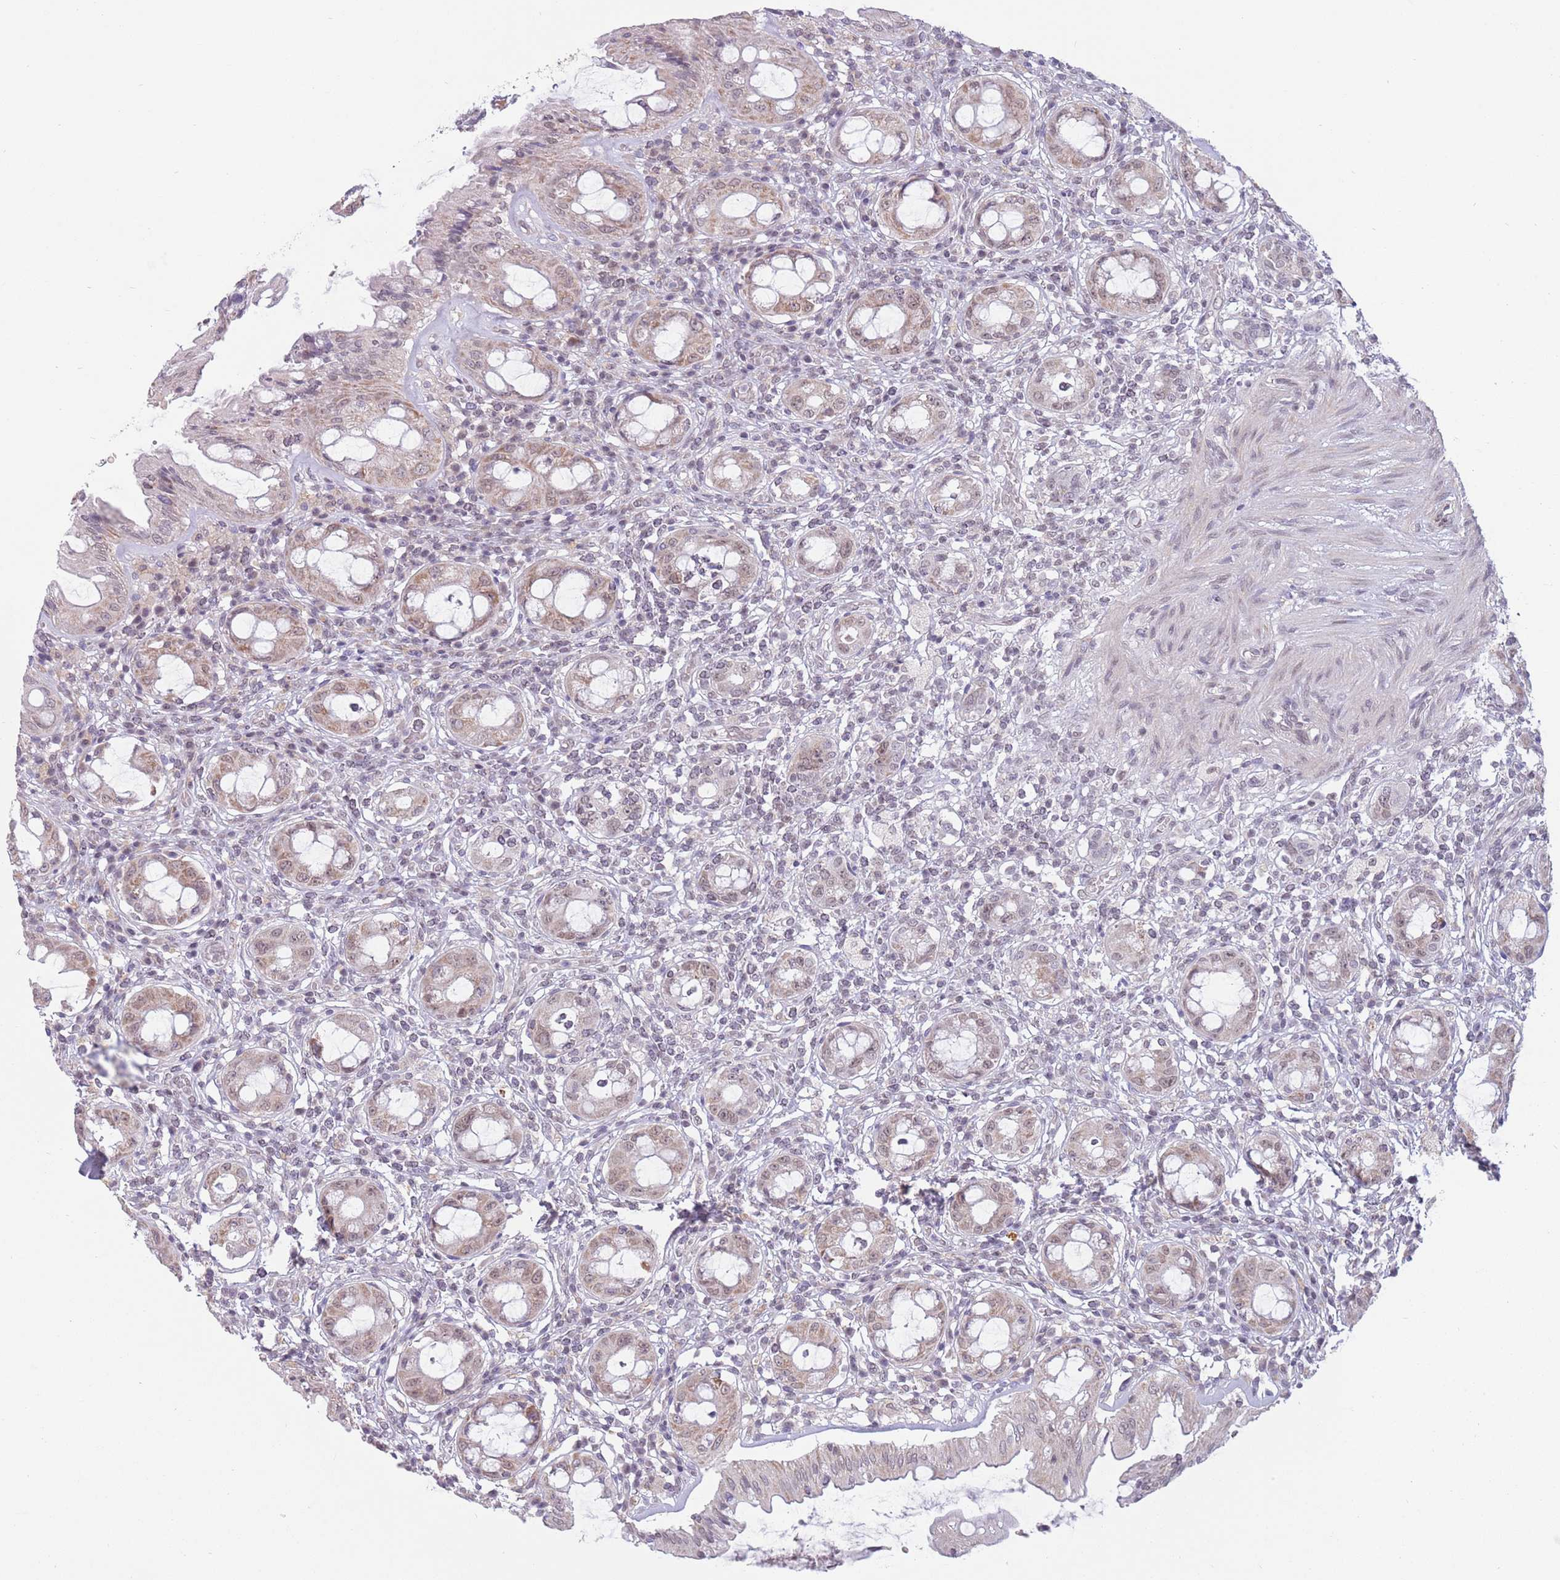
{"staining": {"intensity": "moderate", "quantity": "25%-75%", "location": "cytoplasmic/membranous,nuclear"}, "tissue": "rectum", "cell_type": "Glandular cells", "image_type": "normal", "snomed": [{"axis": "morphology", "description": "Normal tissue, NOS"}, {"axis": "topography", "description": "Rectum"}], "caption": "Protein staining exhibits moderate cytoplasmic/membranous,nuclear expression in approximately 25%-75% of glandular cells in unremarkable rectum.", "gene": "ZNF574", "patient": {"sex": "female", "age": 57}}